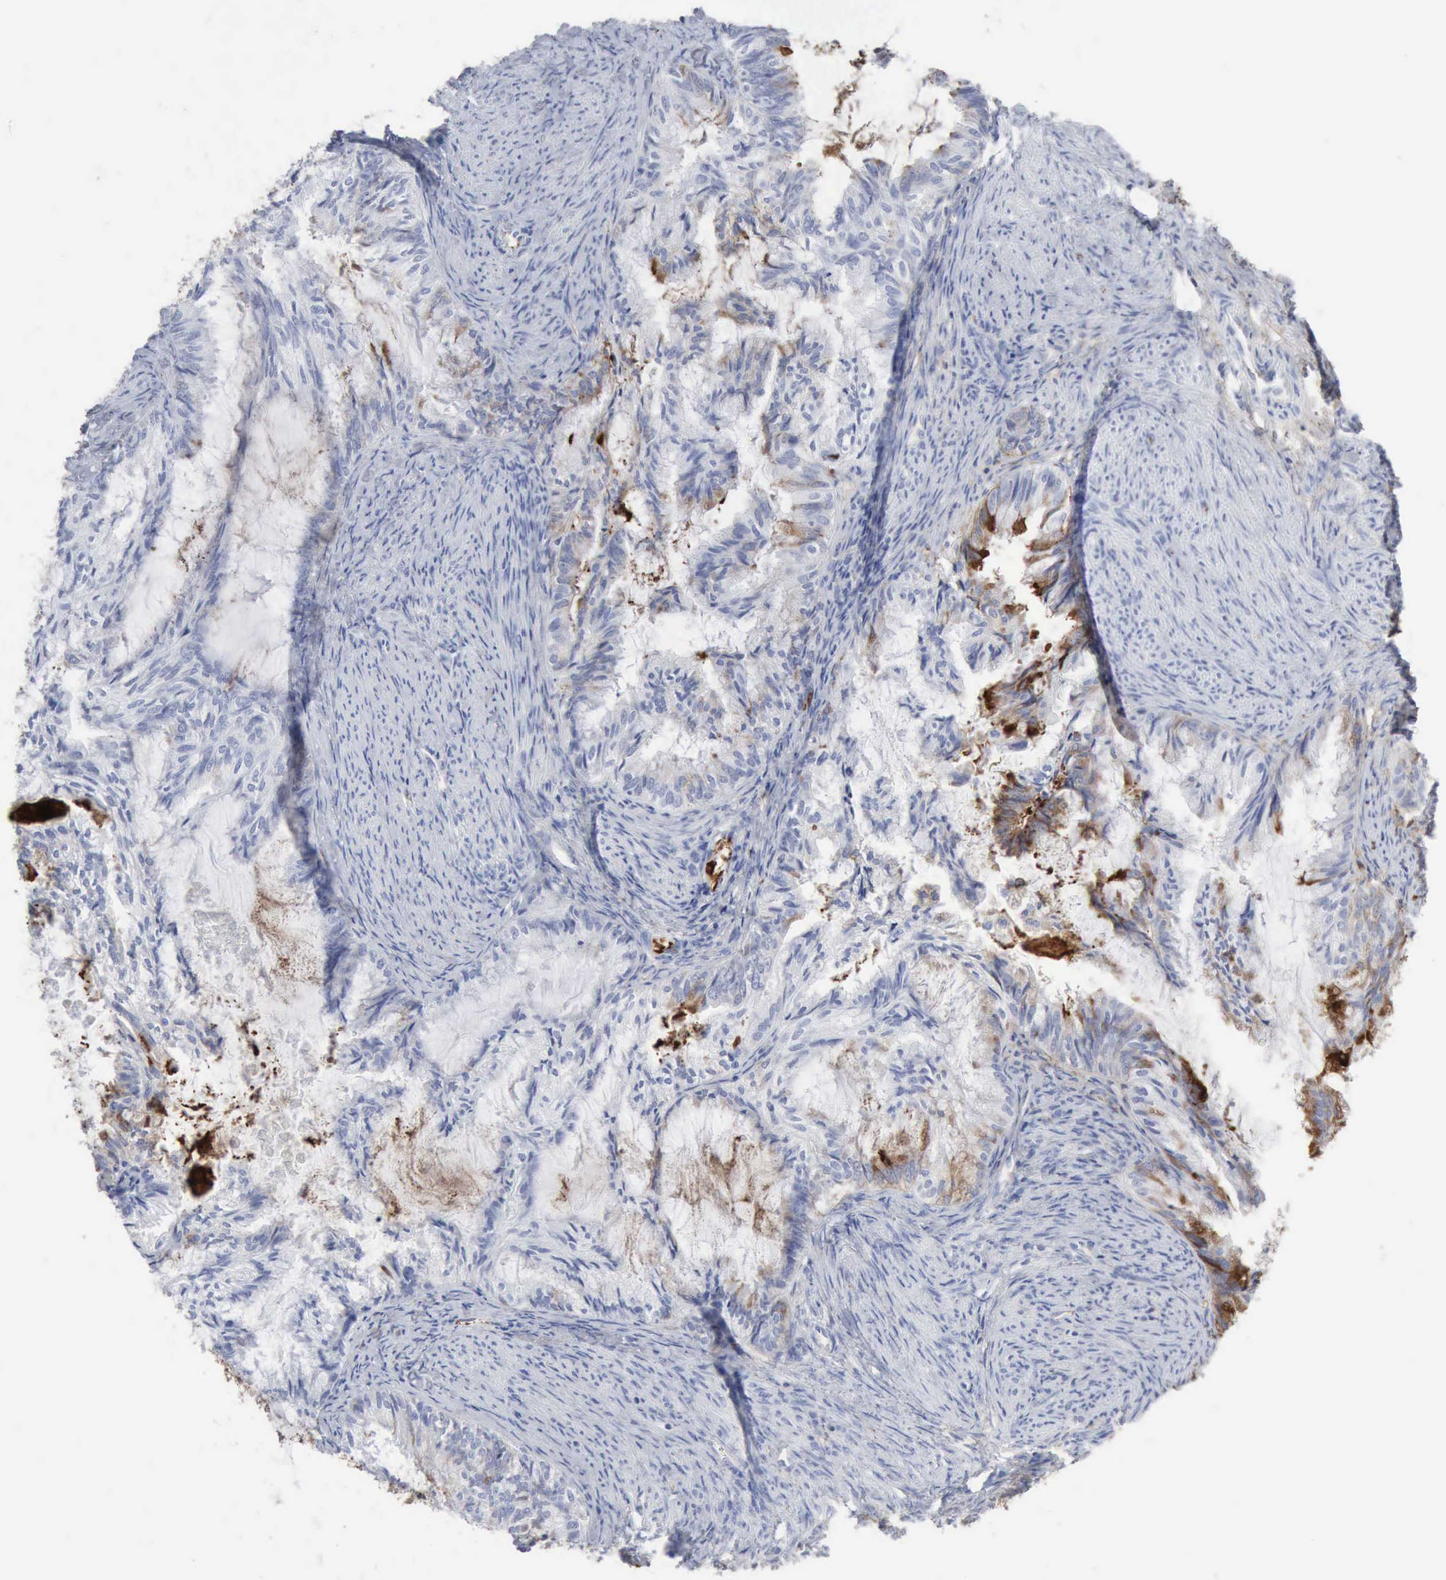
{"staining": {"intensity": "strong", "quantity": "25%-75%", "location": "cytoplasmic/membranous"}, "tissue": "endometrial cancer", "cell_type": "Tumor cells", "image_type": "cancer", "snomed": [{"axis": "morphology", "description": "Adenocarcinoma, NOS"}, {"axis": "topography", "description": "Endometrium"}], "caption": "Adenocarcinoma (endometrial) stained with a protein marker shows strong staining in tumor cells.", "gene": "C4BPA", "patient": {"sex": "female", "age": 86}}